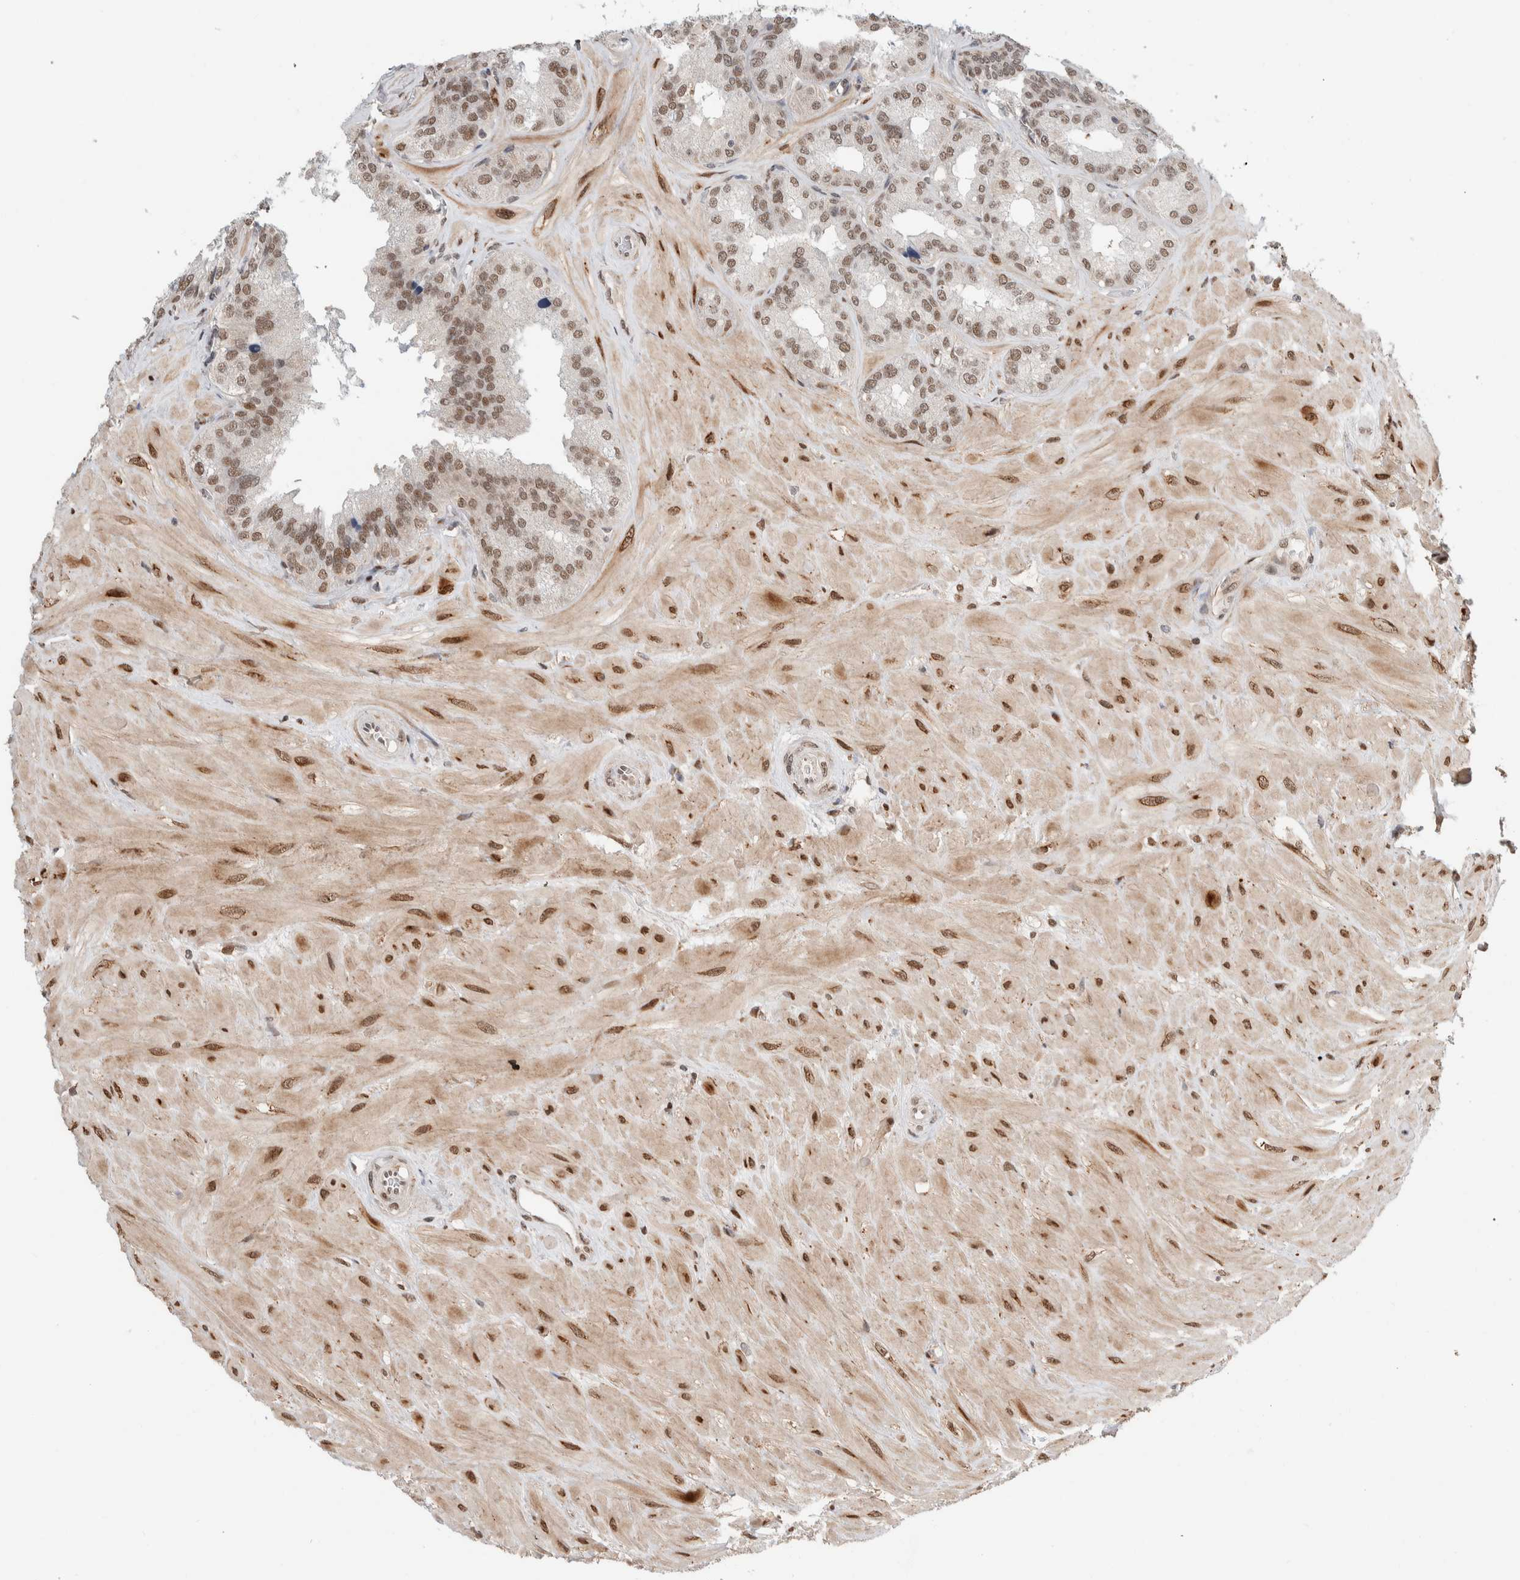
{"staining": {"intensity": "moderate", "quantity": "25%-75%", "location": "nuclear"}, "tissue": "seminal vesicle", "cell_type": "Glandular cells", "image_type": "normal", "snomed": [{"axis": "morphology", "description": "Normal tissue, NOS"}, {"axis": "topography", "description": "Prostate"}, {"axis": "topography", "description": "Seminal veicle"}], "caption": "A brown stain labels moderate nuclear positivity of a protein in glandular cells of unremarkable seminal vesicle. (IHC, brightfield microscopy, high magnification).", "gene": "TNRC18", "patient": {"sex": "male", "age": 51}}